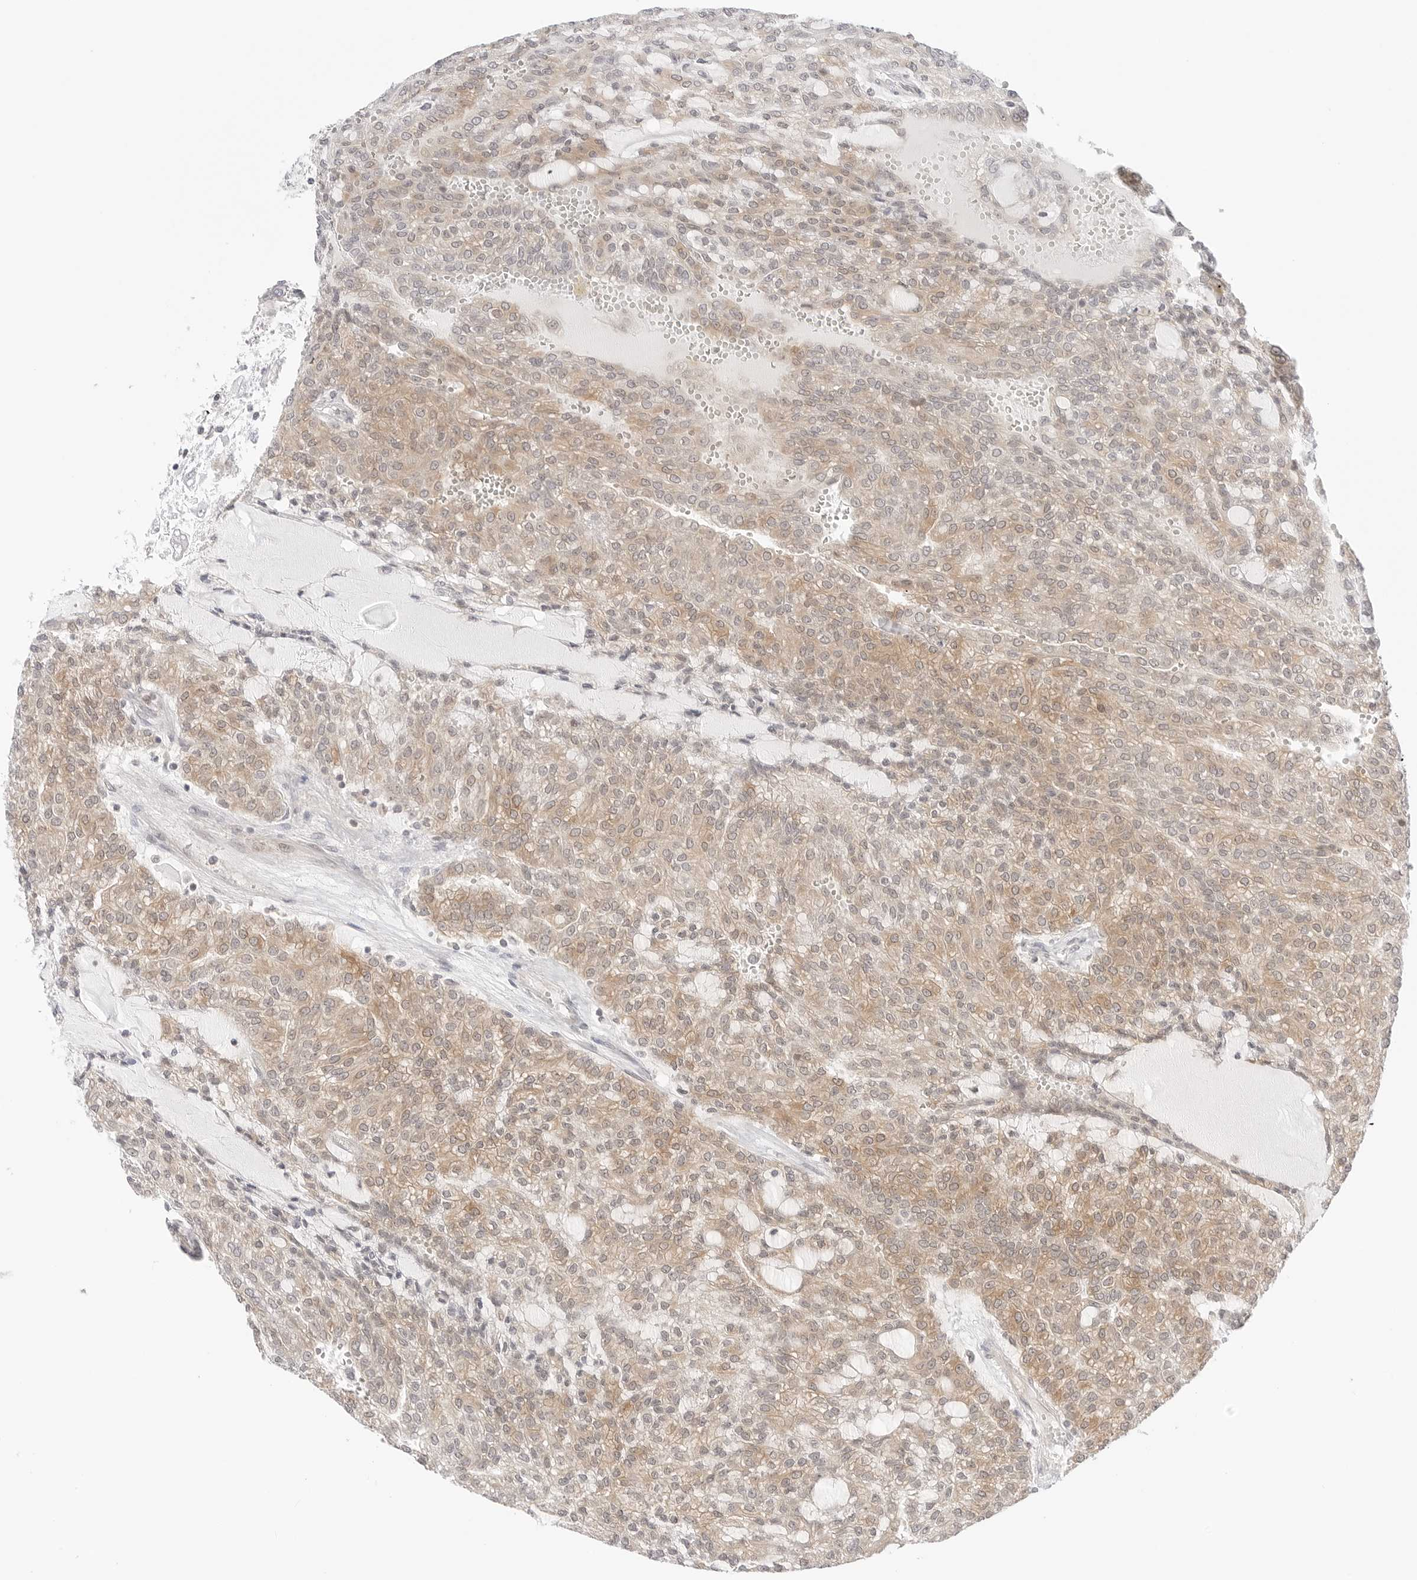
{"staining": {"intensity": "moderate", "quantity": ">75%", "location": "cytoplasmic/membranous"}, "tissue": "renal cancer", "cell_type": "Tumor cells", "image_type": "cancer", "snomed": [{"axis": "morphology", "description": "Adenocarcinoma, NOS"}, {"axis": "topography", "description": "Kidney"}], "caption": "Renal cancer tissue exhibits moderate cytoplasmic/membranous expression in about >75% of tumor cells", "gene": "NUDC", "patient": {"sex": "male", "age": 63}}